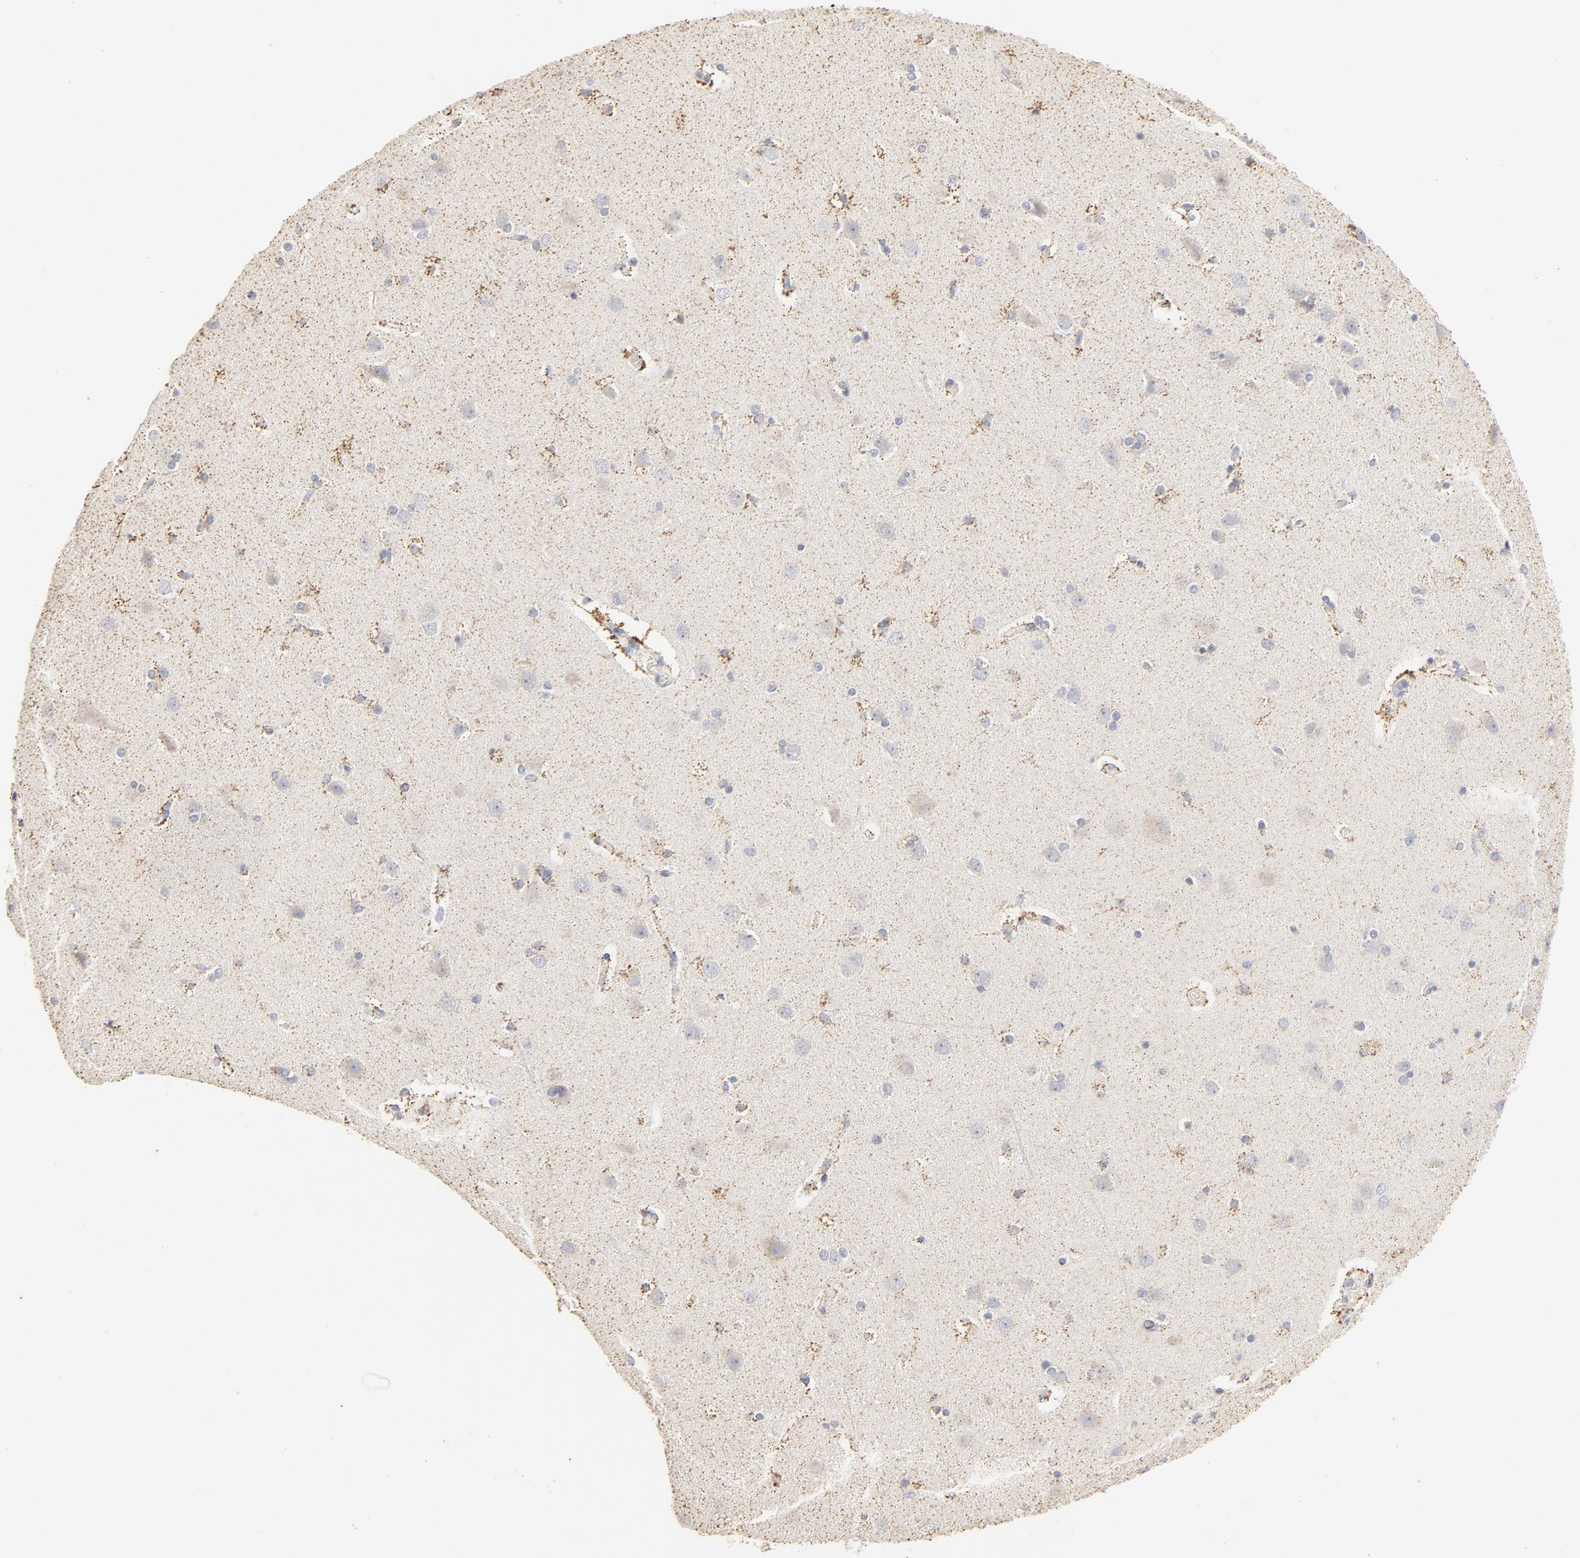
{"staining": {"intensity": "moderate", "quantity": ">75%", "location": "cytoplasmic/membranous"}, "tissue": "cerebral cortex", "cell_type": "Endothelial cells", "image_type": "normal", "snomed": [{"axis": "morphology", "description": "Normal tissue, NOS"}, {"axis": "topography", "description": "Cerebral cortex"}], "caption": "Immunohistochemical staining of normal human cerebral cortex shows >75% levels of moderate cytoplasmic/membranous protein expression in approximately >75% of endothelial cells. (DAB (3,3'-diaminobenzidine) = brown stain, brightfield microscopy at high magnification).", "gene": "FCGBP", "patient": {"sex": "female", "age": 54}}